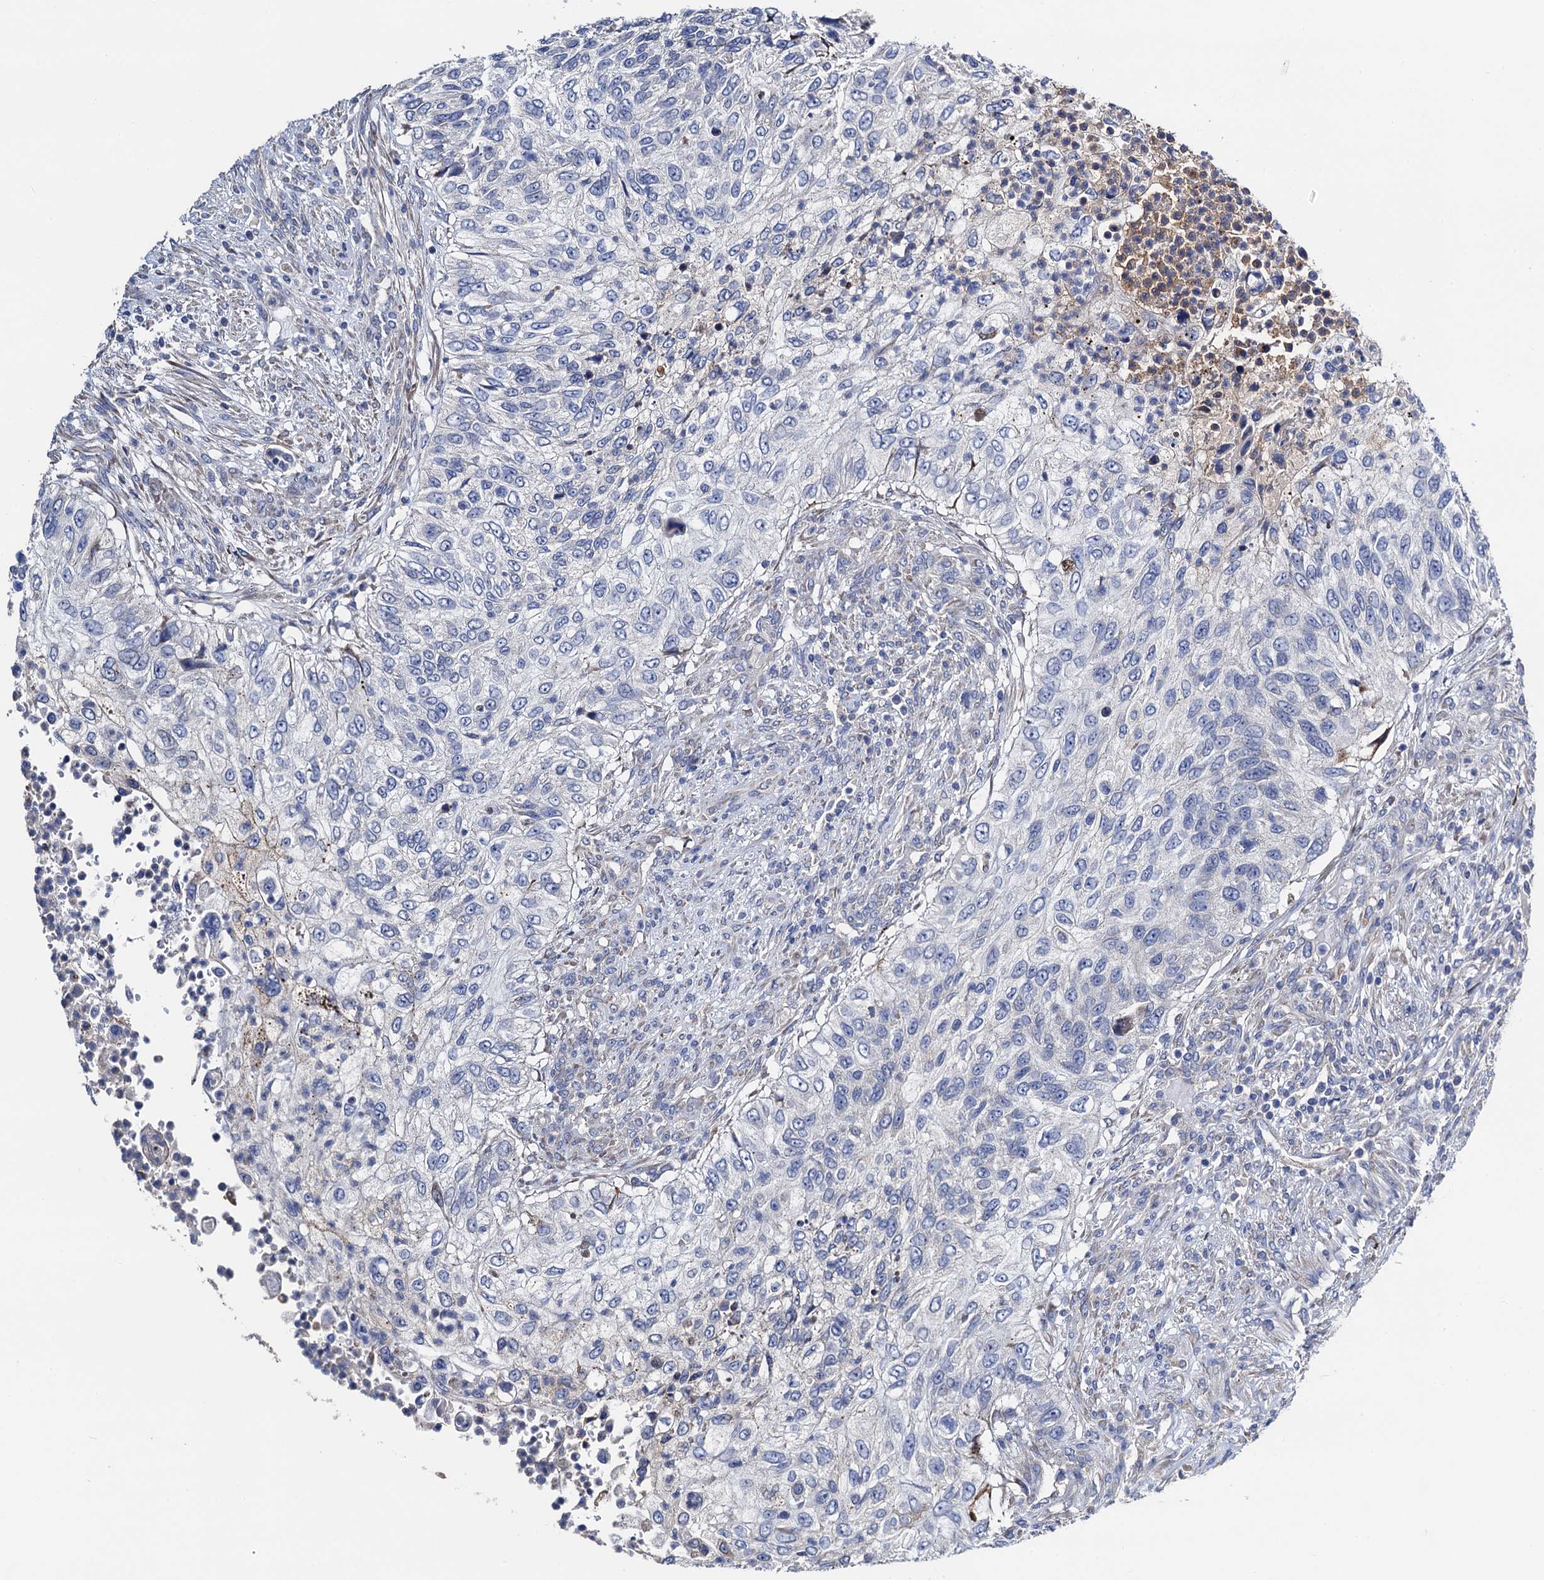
{"staining": {"intensity": "negative", "quantity": "none", "location": "none"}, "tissue": "urothelial cancer", "cell_type": "Tumor cells", "image_type": "cancer", "snomed": [{"axis": "morphology", "description": "Urothelial carcinoma, High grade"}, {"axis": "topography", "description": "Urinary bladder"}], "caption": "The immunohistochemistry image has no significant positivity in tumor cells of urothelial carcinoma (high-grade) tissue.", "gene": "FREM3", "patient": {"sex": "female", "age": 60}}